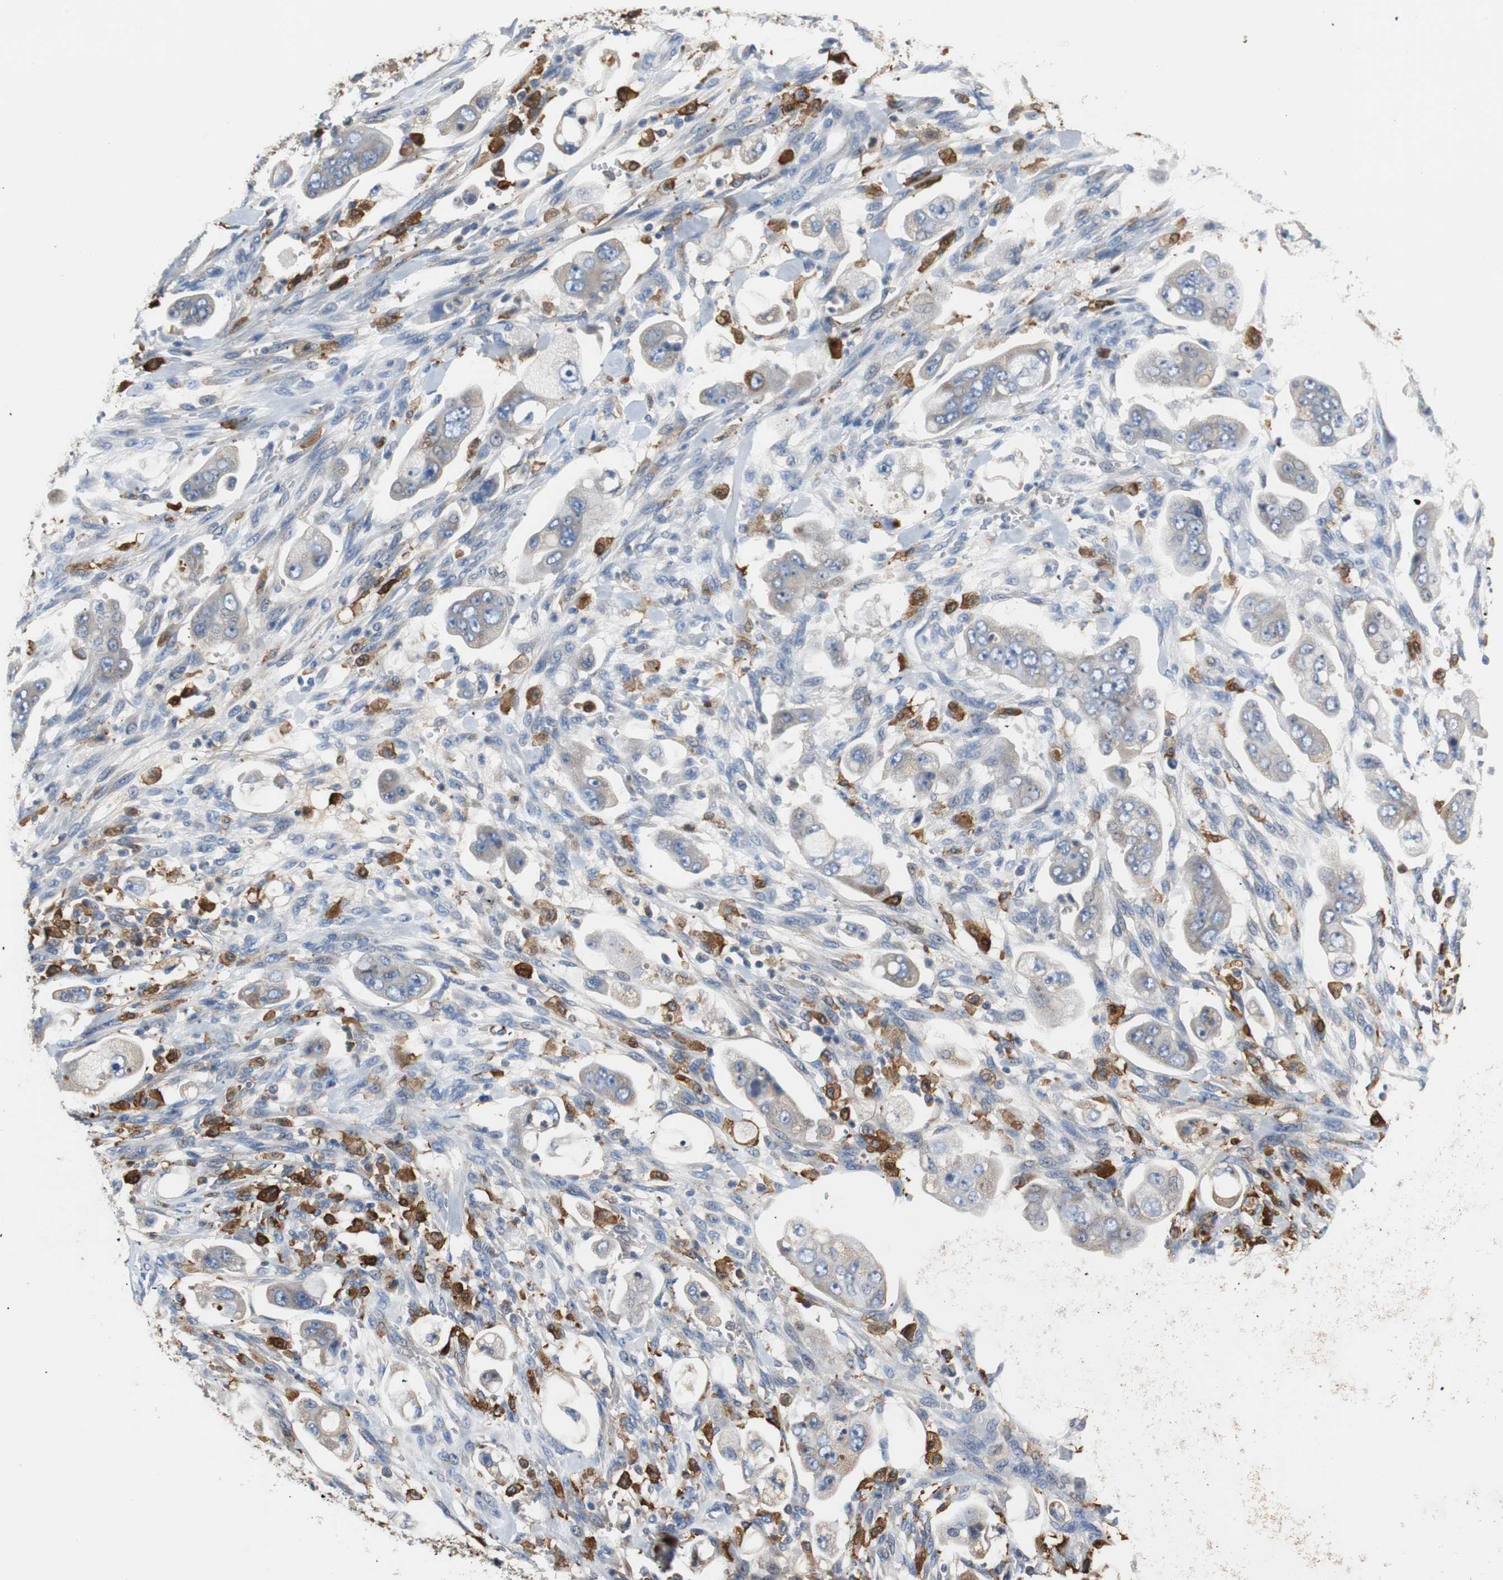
{"staining": {"intensity": "negative", "quantity": "none", "location": "none"}, "tissue": "stomach cancer", "cell_type": "Tumor cells", "image_type": "cancer", "snomed": [{"axis": "morphology", "description": "Adenocarcinoma, NOS"}, {"axis": "topography", "description": "Stomach"}], "caption": "Protein analysis of stomach cancer demonstrates no significant expression in tumor cells.", "gene": "PI15", "patient": {"sex": "male", "age": 62}}